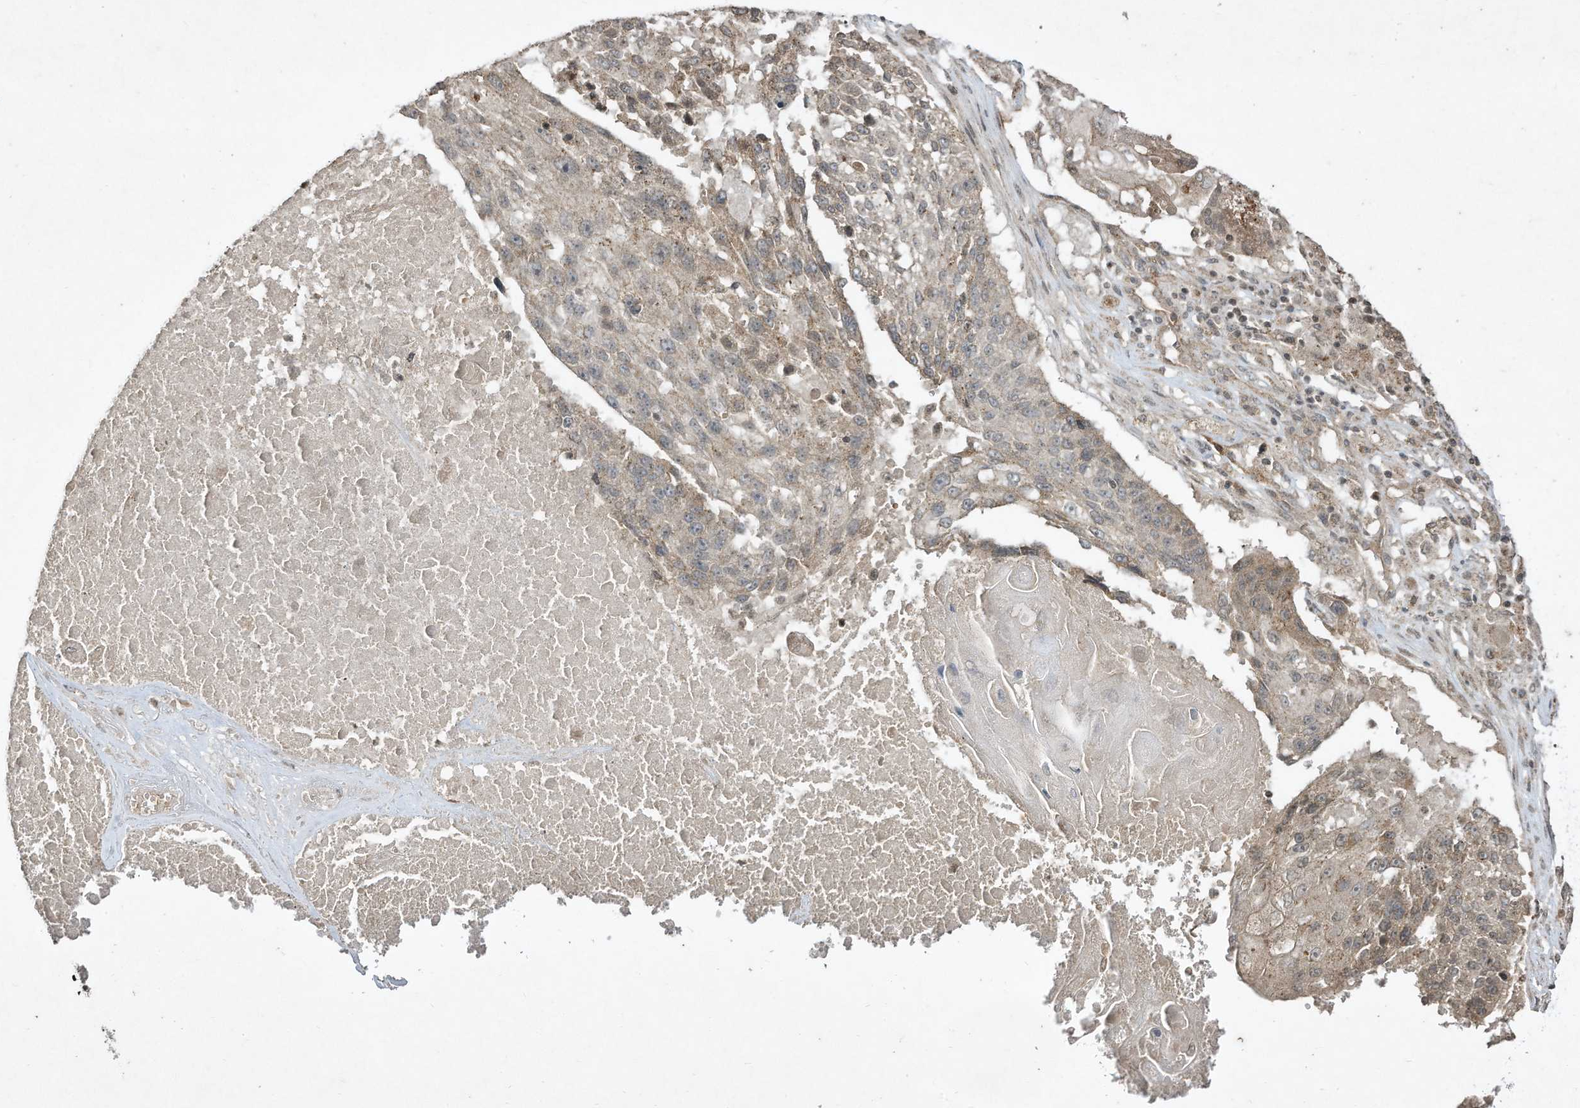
{"staining": {"intensity": "weak", "quantity": "<25%", "location": "cytoplasmic/membranous"}, "tissue": "lung cancer", "cell_type": "Tumor cells", "image_type": "cancer", "snomed": [{"axis": "morphology", "description": "Squamous cell carcinoma, NOS"}, {"axis": "topography", "description": "Lung"}], "caption": "The photomicrograph exhibits no significant staining in tumor cells of lung cancer (squamous cell carcinoma).", "gene": "MATN2", "patient": {"sex": "male", "age": 61}}